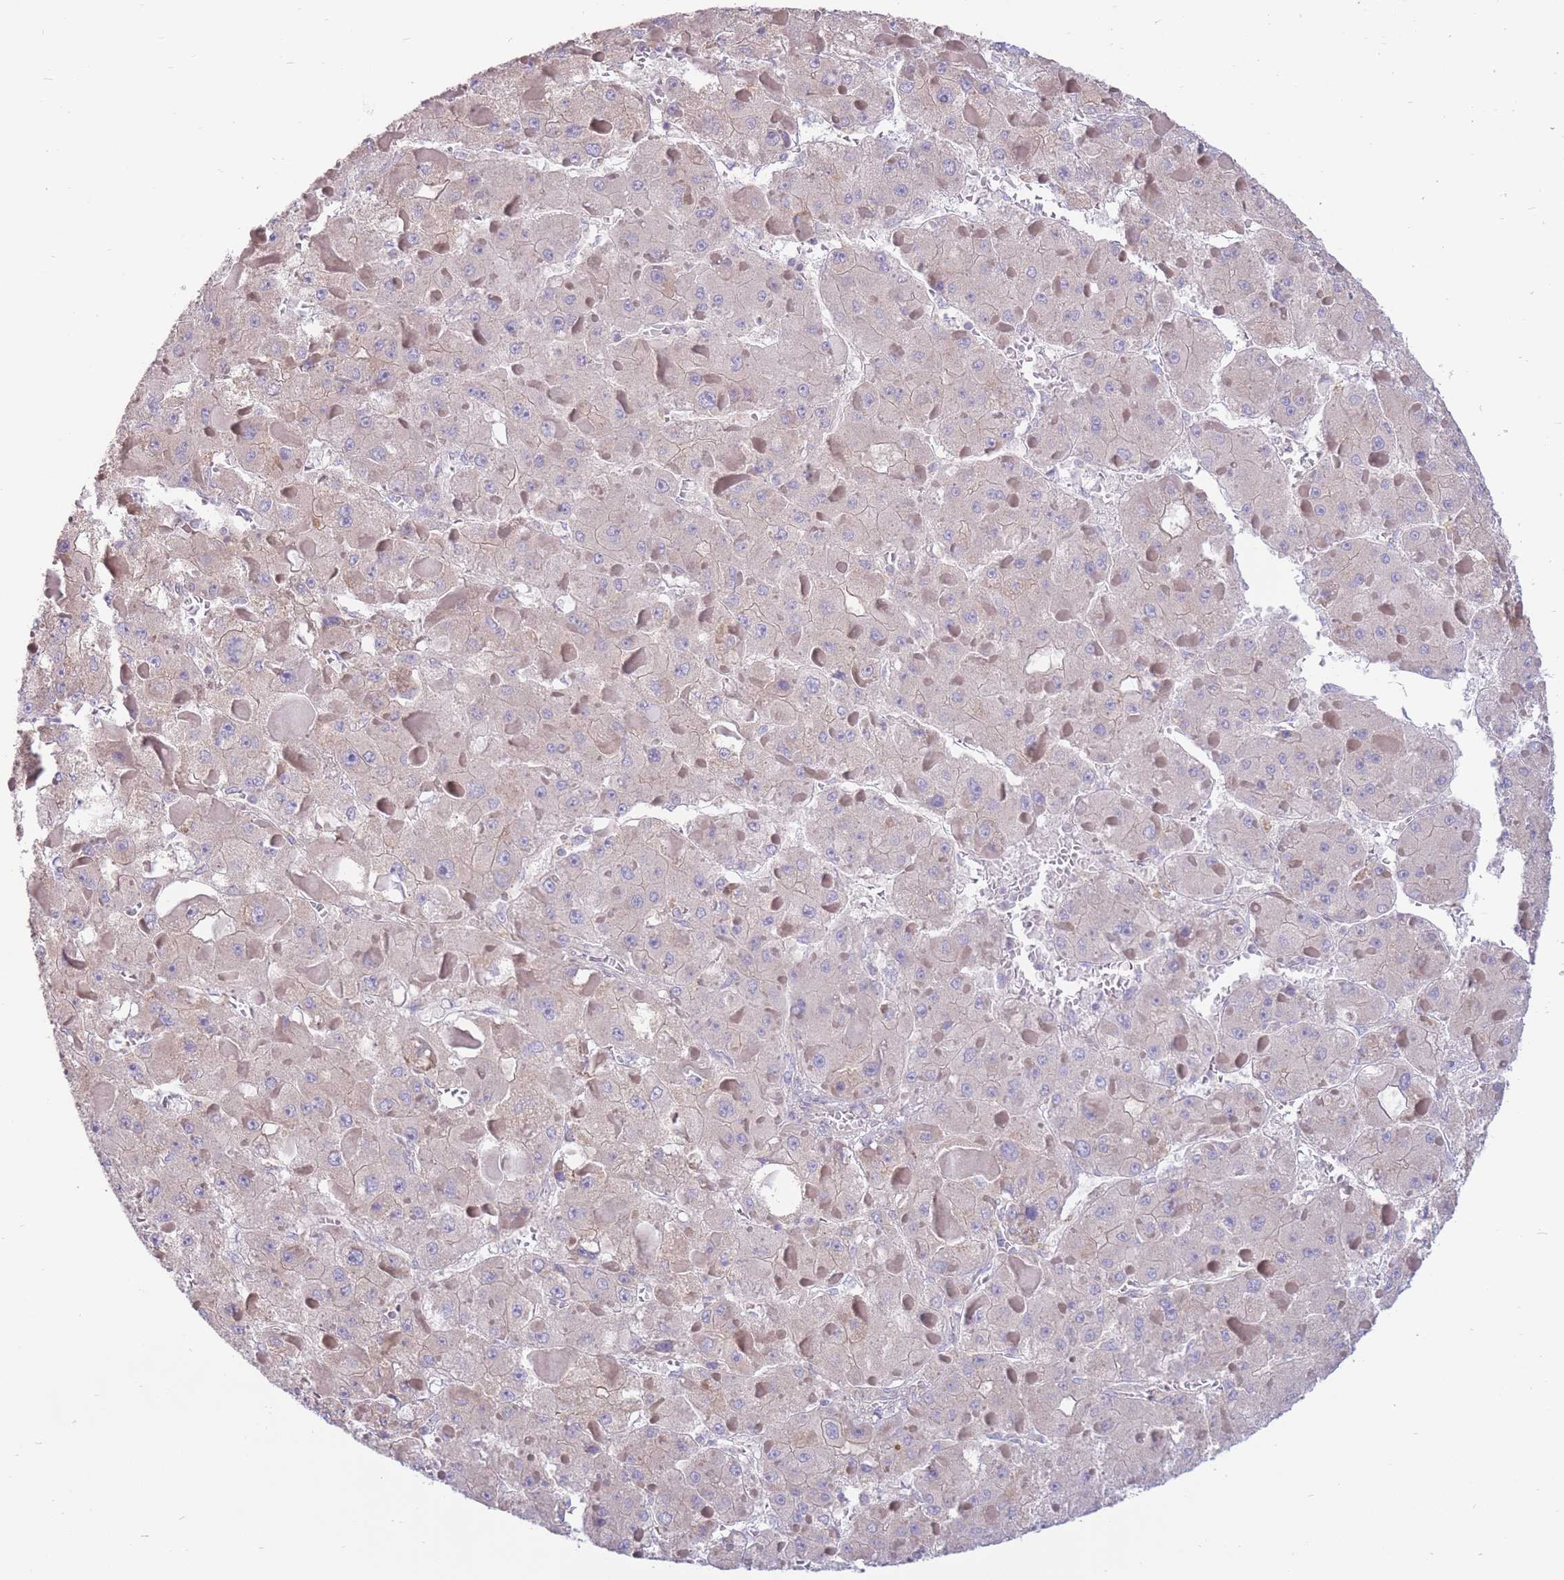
{"staining": {"intensity": "negative", "quantity": "none", "location": "none"}, "tissue": "liver cancer", "cell_type": "Tumor cells", "image_type": "cancer", "snomed": [{"axis": "morphology", "description": "Carcinoma, Hepatocellular, NOS"}, {"axis": "topography", "description": "Liver"}], "caption": "High magnification brightfield microscopy of hepatocellular carcinoma (liver) stained with DAB (brown) and counterstained with hematoxylin (blue): tumor cells show no significant staining.", "gene": "ALS2CL", "patient": {"sex": "female", "age": 73}}